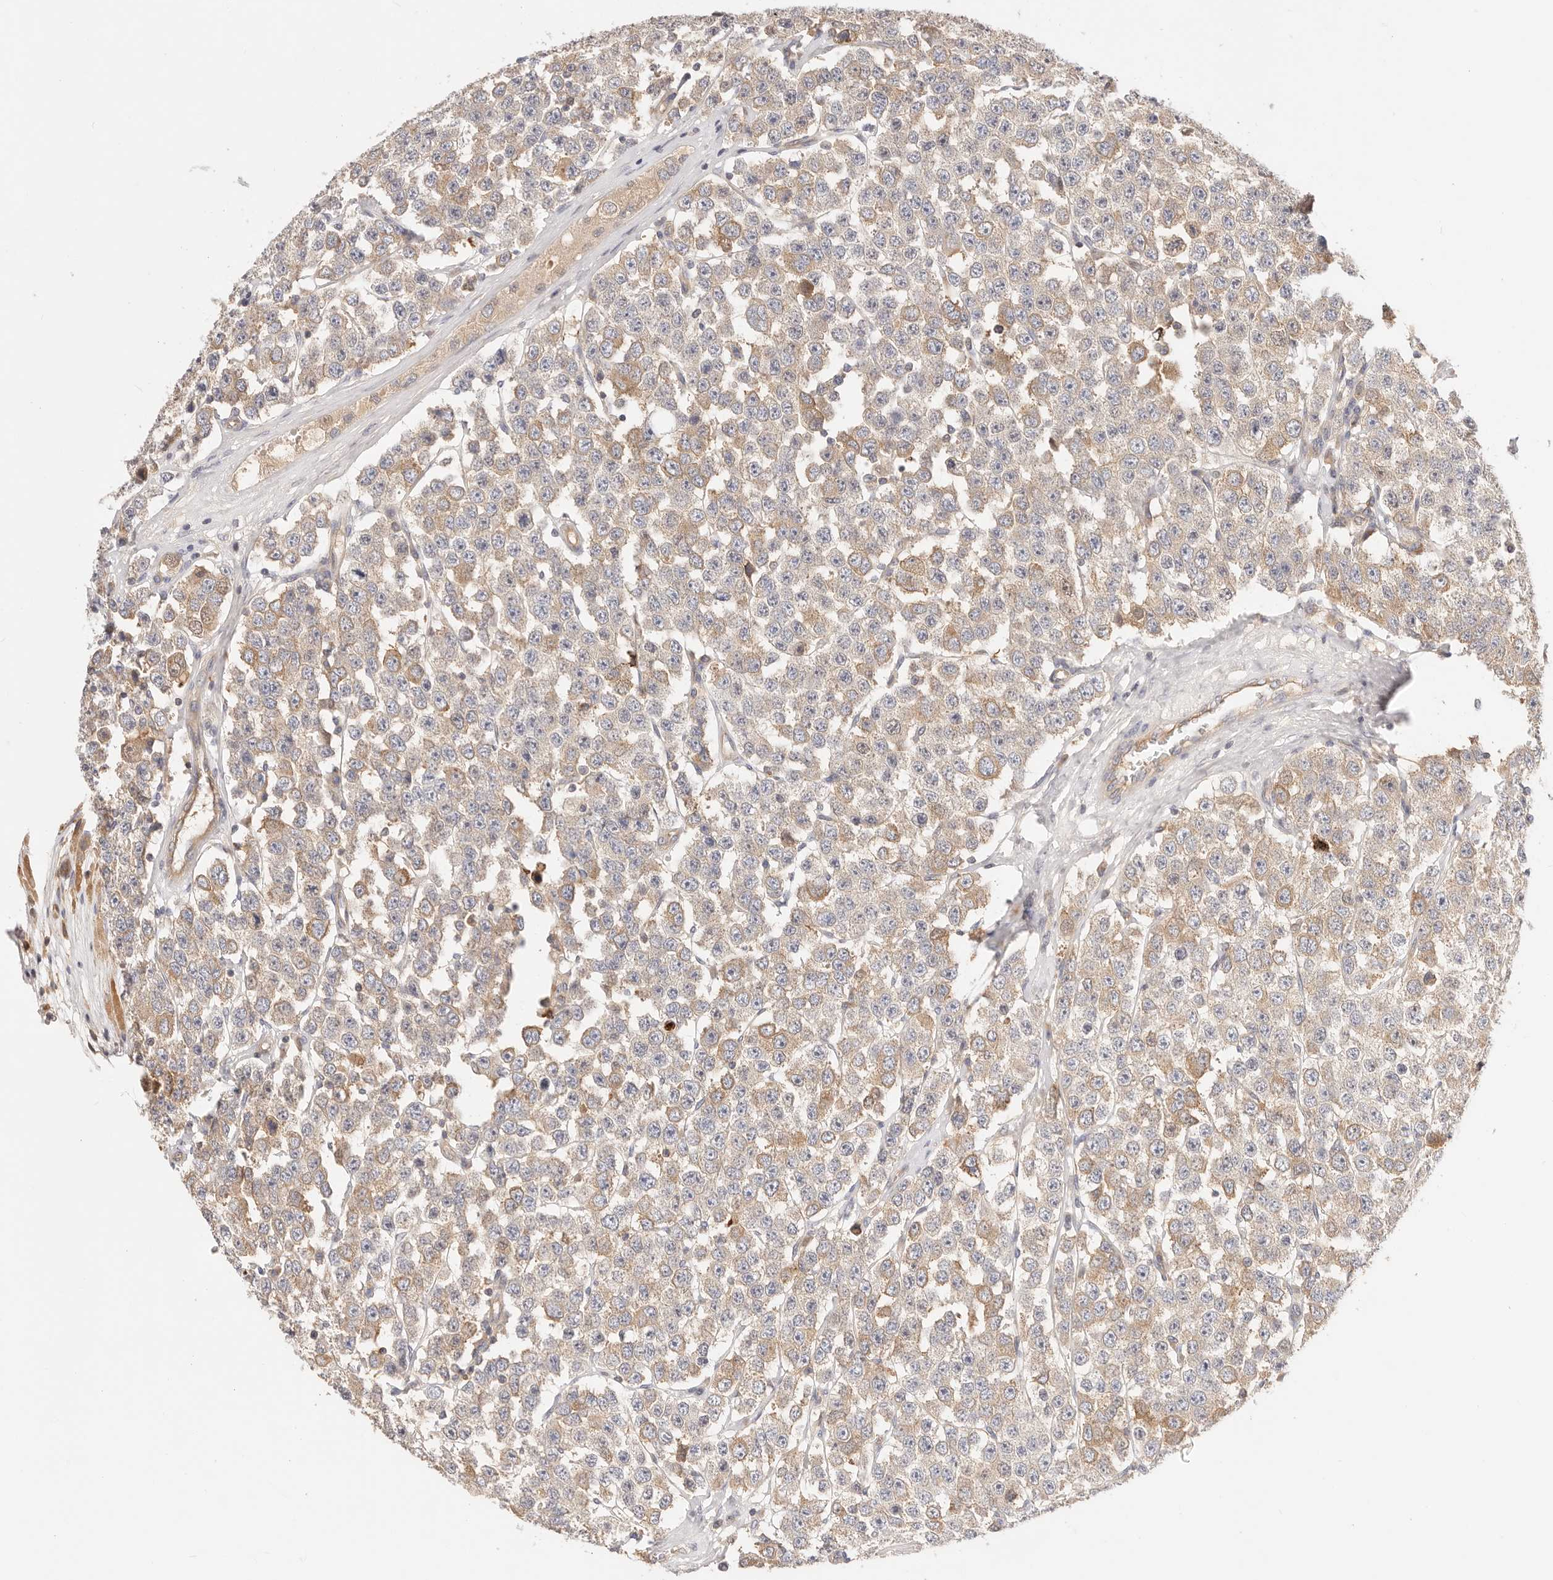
{"staining": {"intensity": "moderate", "quantity": "25%-75%", "location": "cytoplasmic/membranous"}, "tissue": "testis cancer", "cell_type": "Tumor cells", "image_type": "cancer", "snomed": [{"axis": "morphology", "description": "Seminoma, NOS"}, {"axis": "topography", "description": "Testis"}], "caption": "Protein staining shows moderate cytoplasmic/membranous positivity in about 25%-75% of tumor cells in seminoma (testis).", "gene": "KCMF1", "patient": {"sex": "male", "age": 28}}